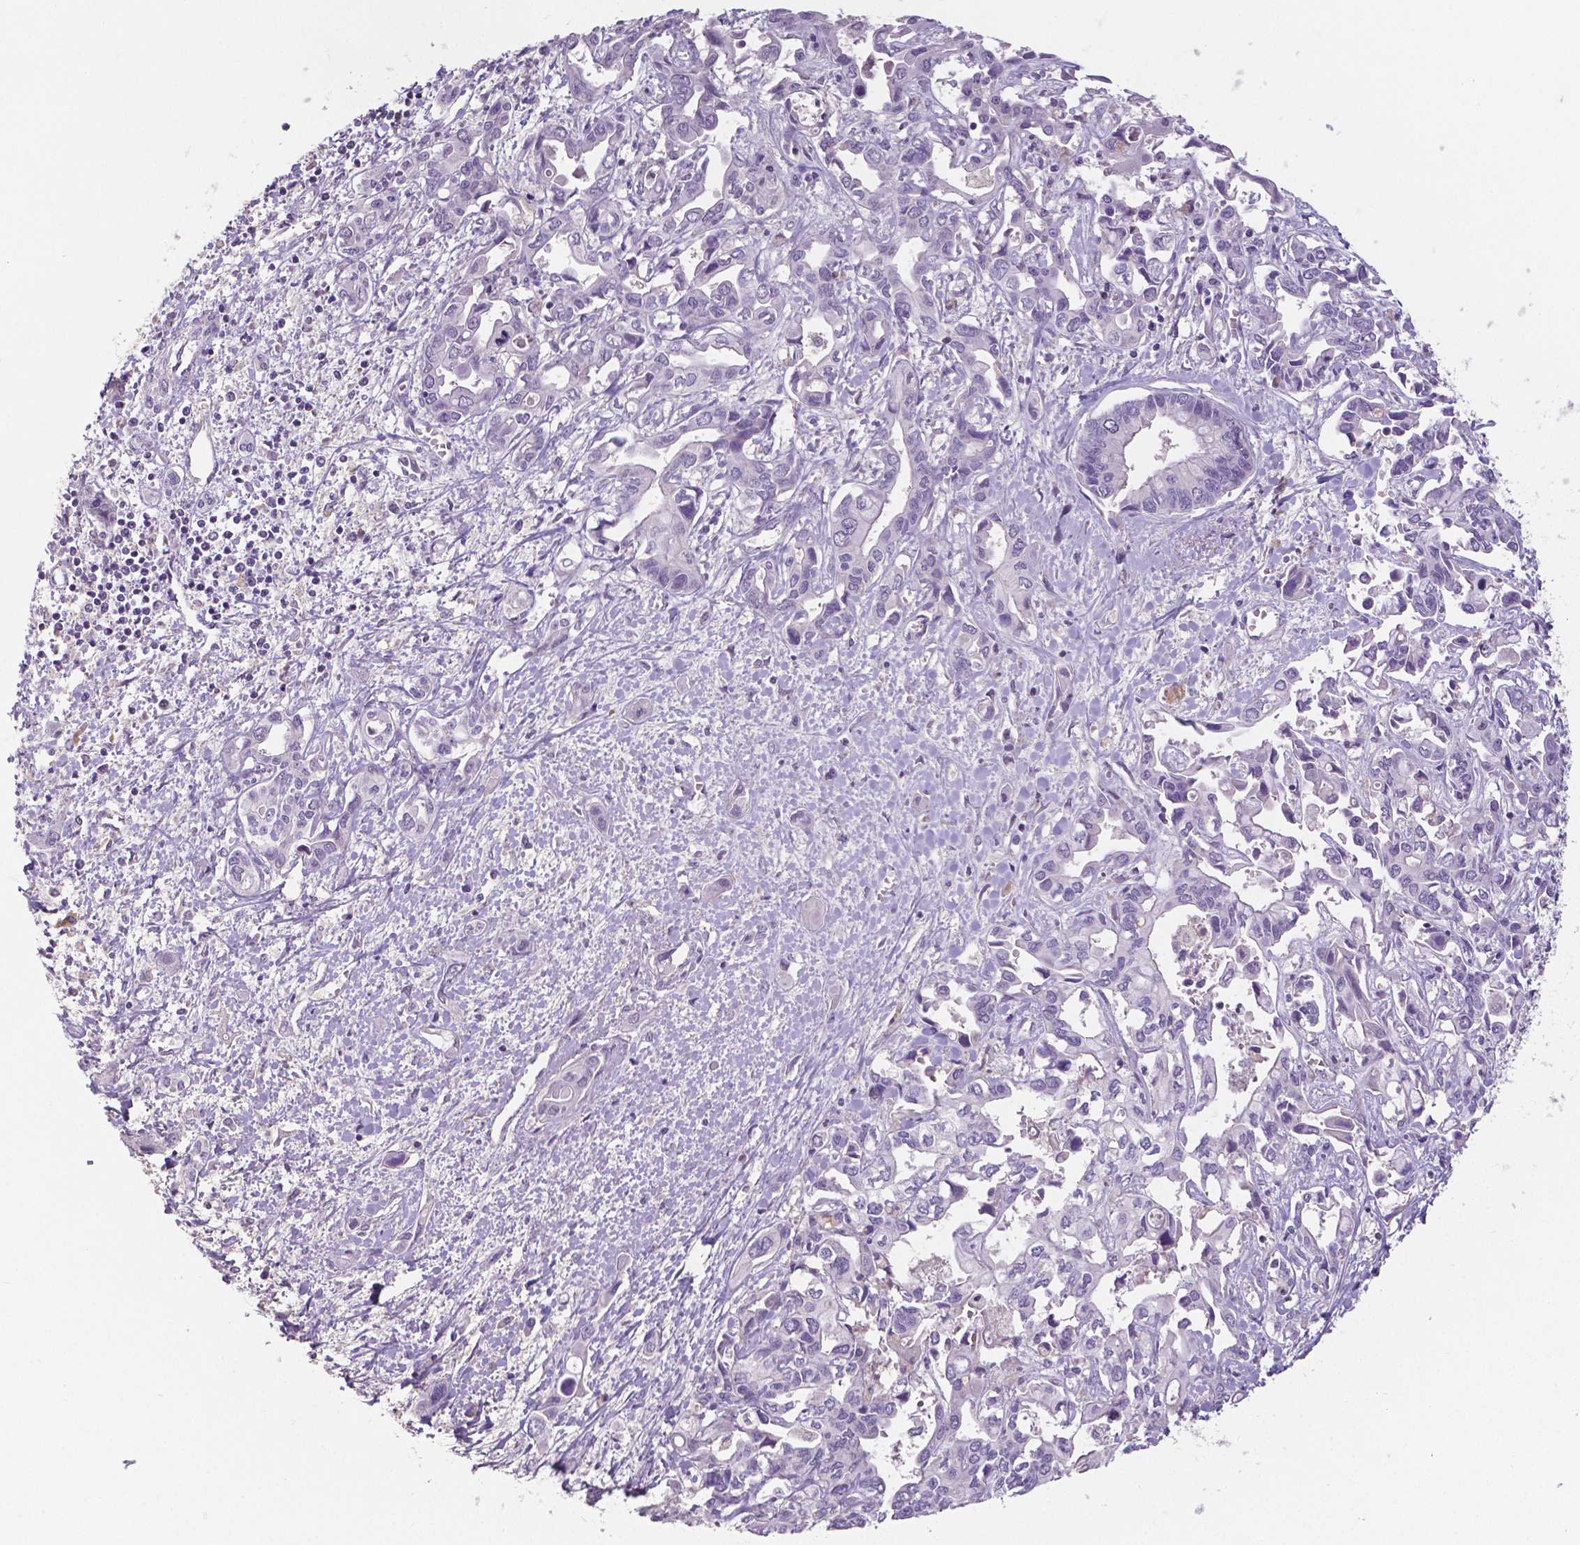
{"staining": {"intensity": "negative", "quantity": "none", "location": "none"}, "tissue": "liver cancer", "cell_type": "Tumor cells", "image_type": "cancer", "snomed": [{"axis": "morphology", "description": "Cholangiocarcinoma"}, {"axis": "topography", "description": "Liver"}], "caption": "A photomicrograph of liver cancer stained for a protein exhibits no brown staining in tumor cells. (DAB (3,3'-diaminobenzidine) IHC visualized using brightfield microscopy, high magnification).", "gene": "CRMP1", "patient": {"sex": "female", "age": 64}}